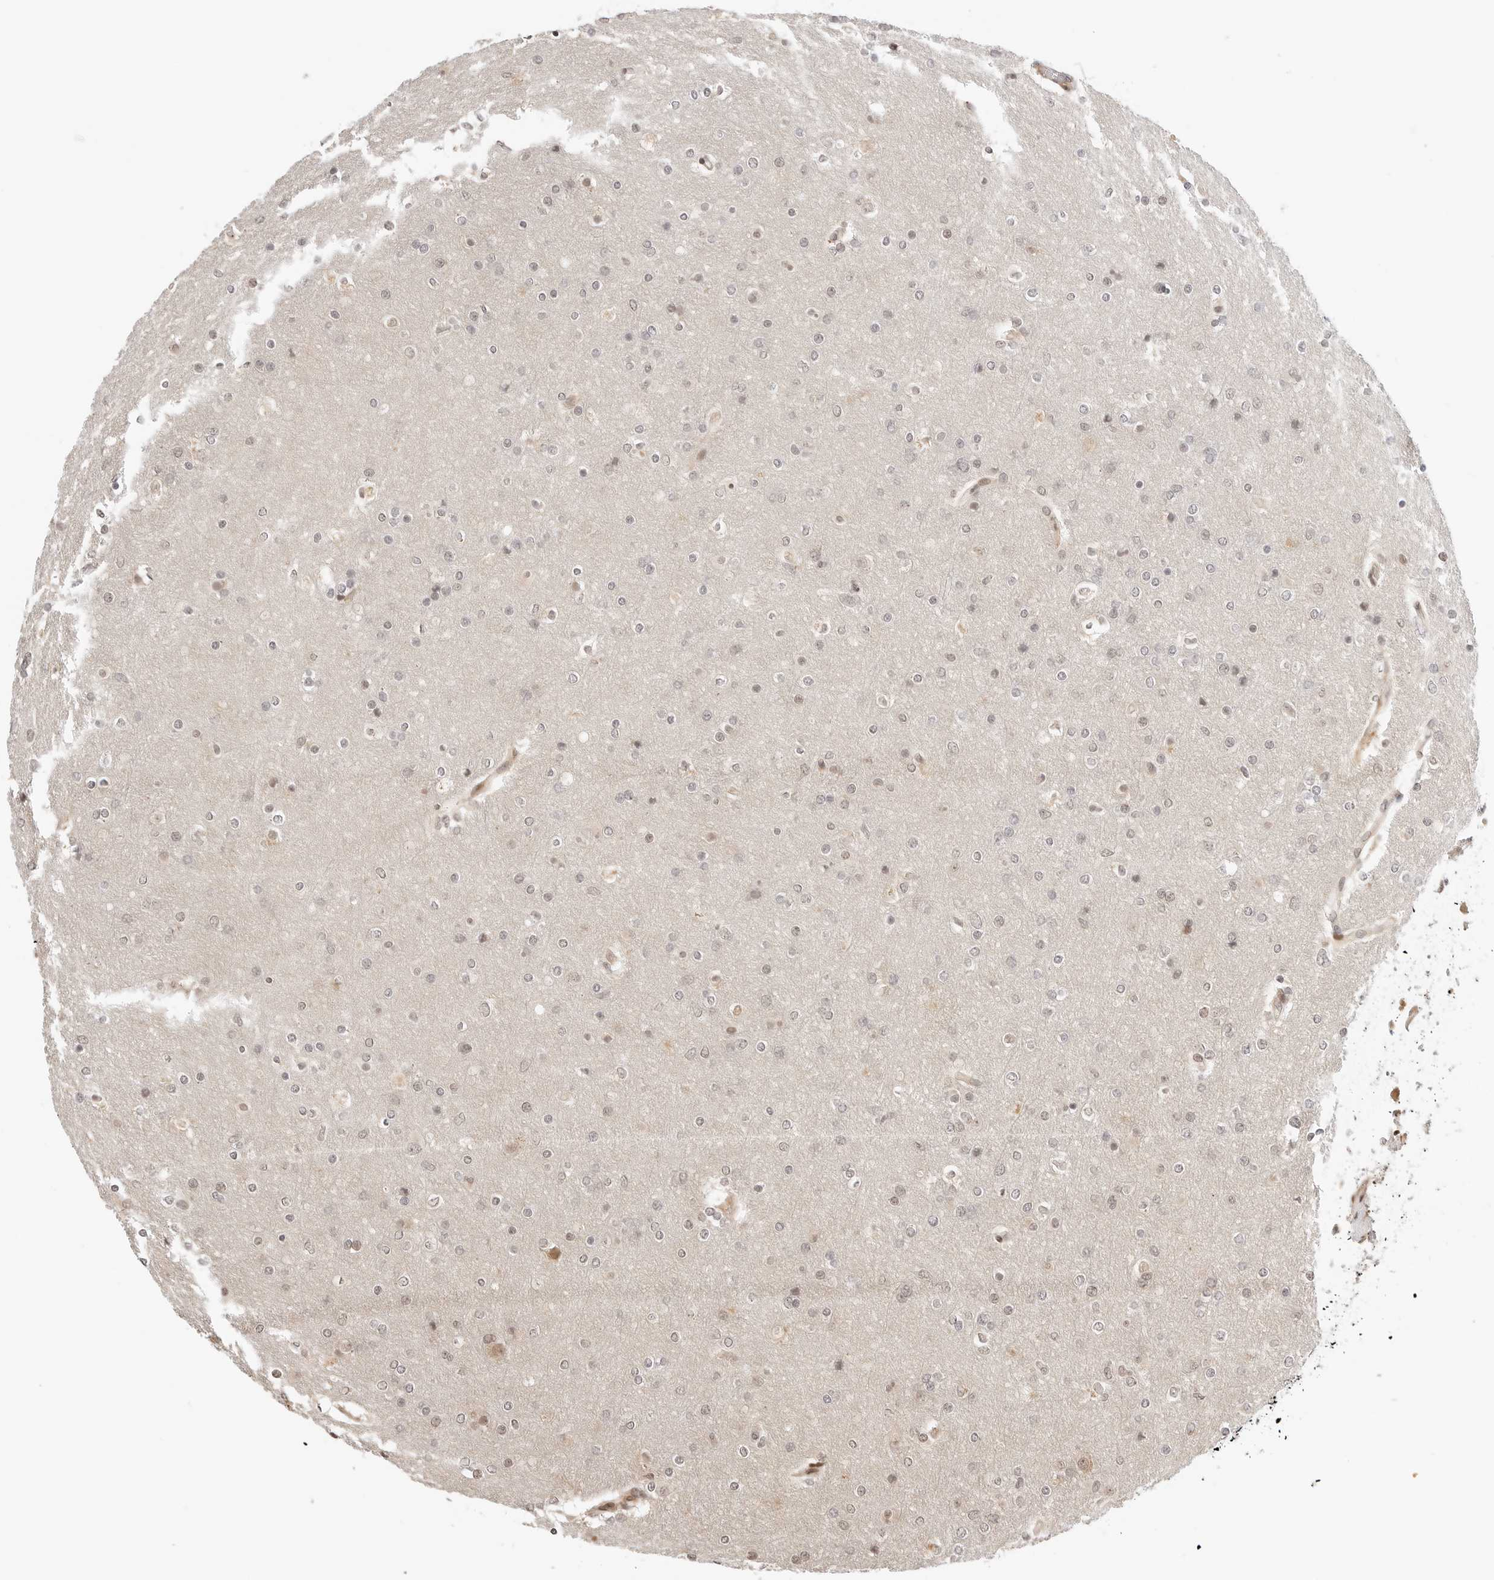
{"staining": {"intensity": "weak", "quantity": "<25%", "location": "nuclear"}, "tissue": "glioma", "cell_type": "Tumor cells", "image_type": "cancer", "snomed": [{"axis": "morphology", "description": "Glioma, malignant, High grade"}, {"axis": "topography", "description": "Cerebral cortex"}], "caption": "High magnification brightfield microscopy of glioma stained with DAB (brown) and counterstained with hematoxylin (blue): tumor cells show no significant expression.", "gene": "GEM", "patient": {"sex": "female", "age": 36}}